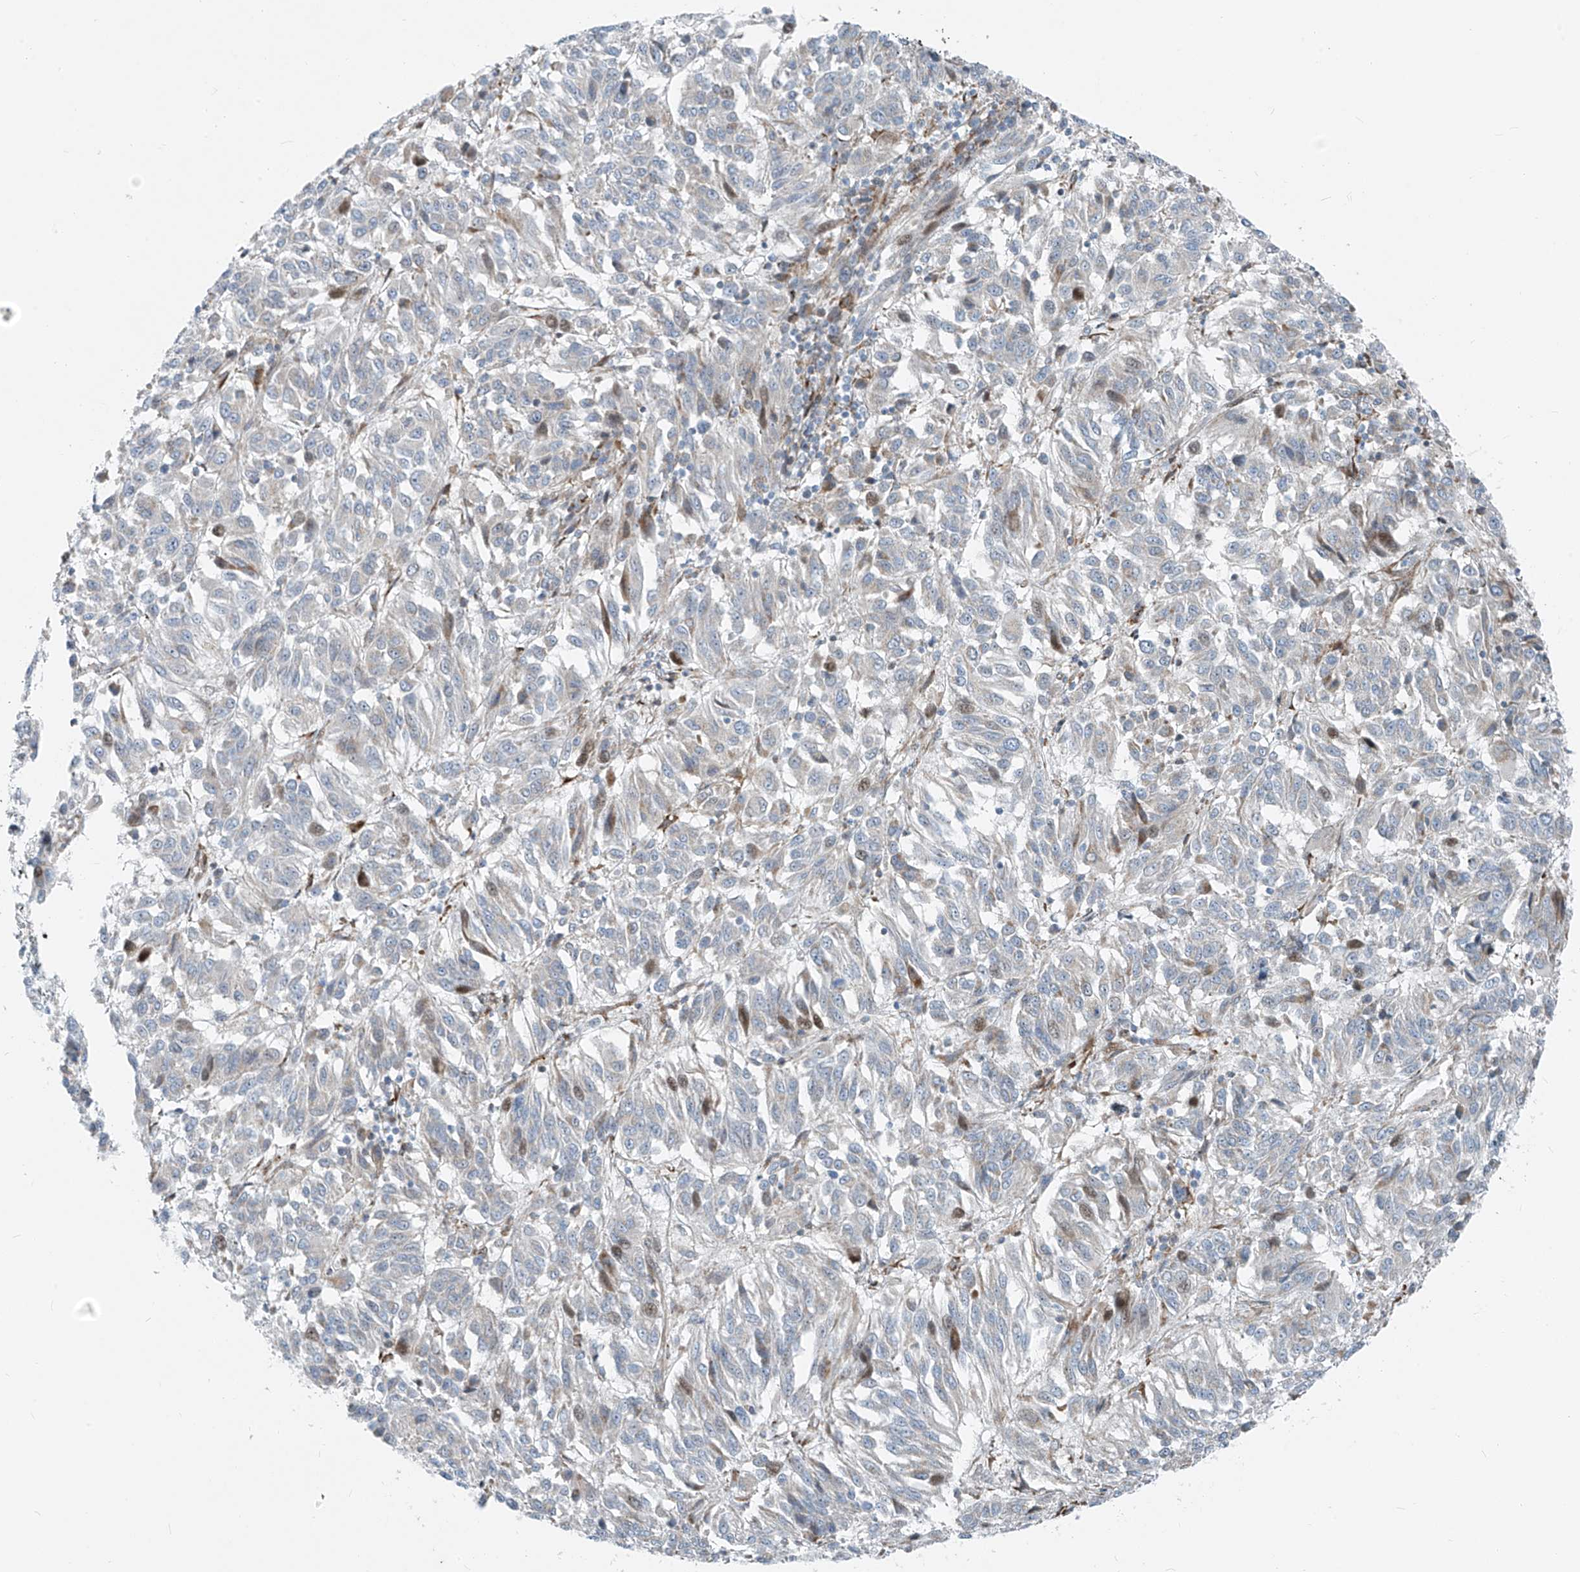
{"staining": {"intensity": "weak", "quantity": "<25%", "location": "nuclear"}, "tissue": "melanoma", "cell_type": "Tumor cells", "image_type": "cancer", "snomed": [{"axis": "morphology", "description": "Malignant melanoma, Metastatic site"}, {"axis": "topography", "description": "Lung"}], "caption": "Melanoma was stained to show a protein in brown. There is no significant expression in tumor cells.", "gene": "HIC2", "patient": {"sex": "male", "age": 64}}